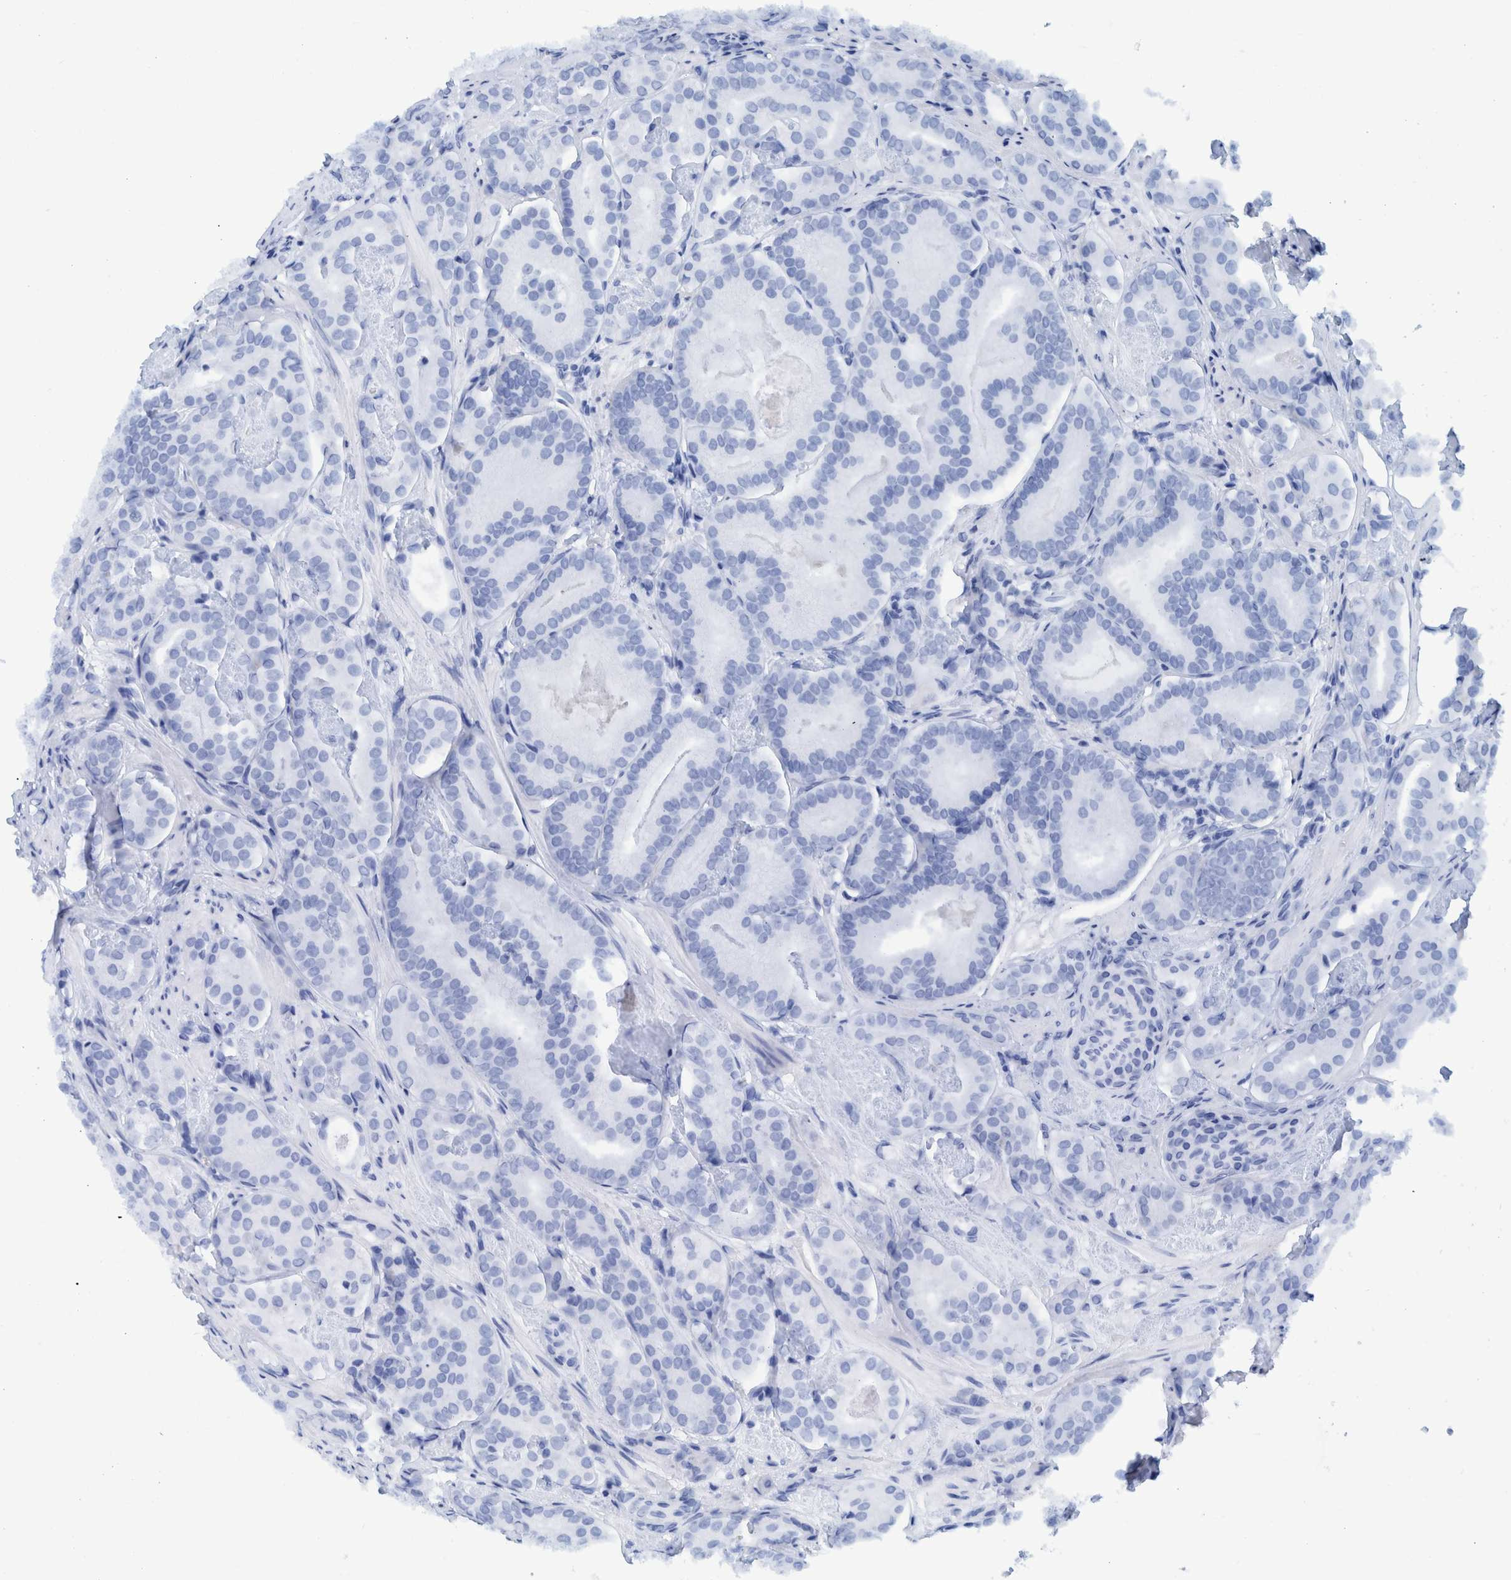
{"staining": {"intensity": "negative", "quantity": "none", "location": "none"}, "tissue": "prostate cancer", "cell_type": "Tumor cells", "image_type": "cancer", "snomed": [{"axis": "morphology", "description": "Adenocarcinoma, Low grade"}, {"axis": "topography", "description": "Prostate"}], "caption": "Immunohistochemistry photomicrograph of neoplastic tissue: prostate cancer stained with DAB (3,3'-diaminobenzidine) demonstrates no significant protein positivity in tumor cells.", "gene": "BZW2", "patient": {"sex": "male", "age": 69}}